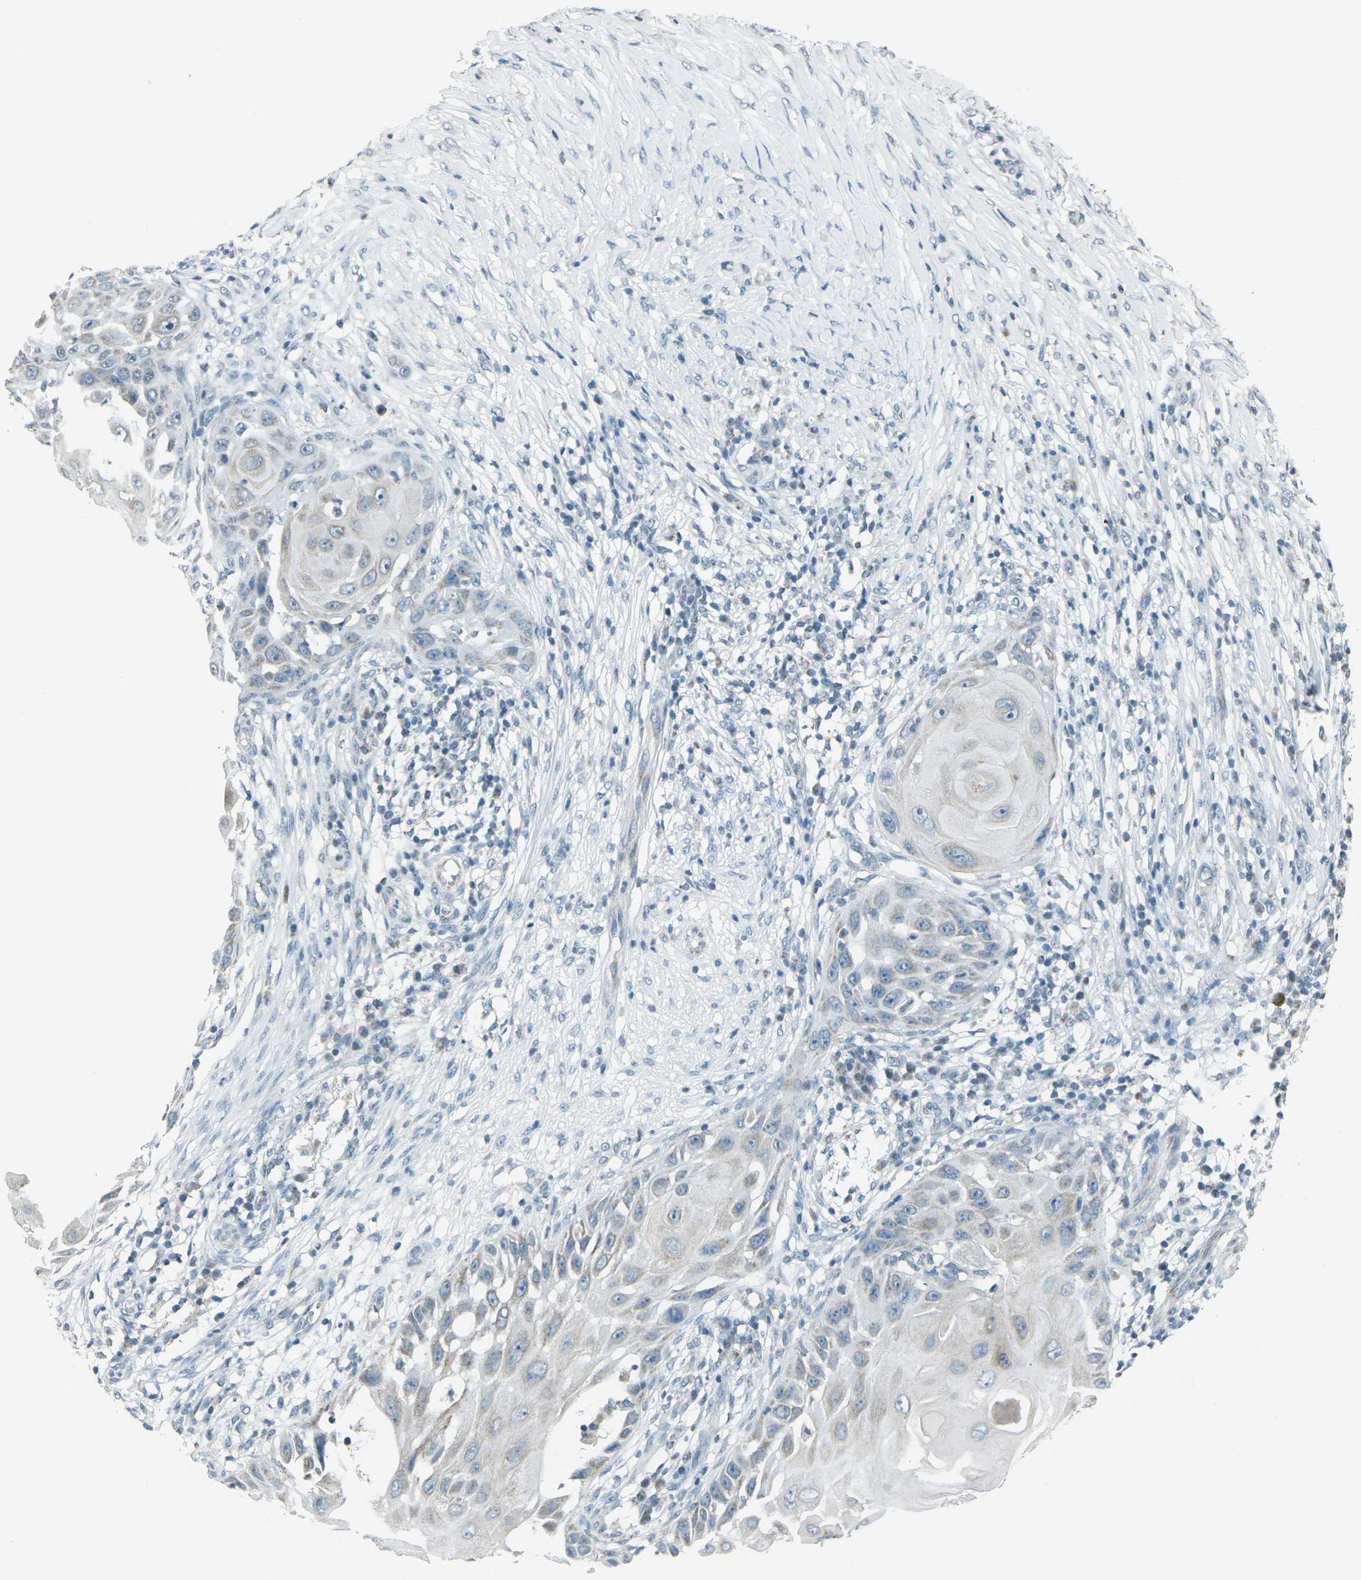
{"staining": {"intensity": "negative", "quantity": "none", "location": "none"}, "tissue": "skin cancer", "cell_type": "Tumor cells", "image_type": "cancer", "snomed": [{"axis": "morphology", "description": "Squamous cell carcinoma, NOS"}, {"axis": "topography", "description": "Skin"}], "caption": "An IHC photomicrograph of squamous cell carcinoma (skin) is shown. There is no staining in tumor cells of squamous cell carcinoma (skin).", "gene": "H2BC1", "patient": {"sex": "female", "age": 44}}